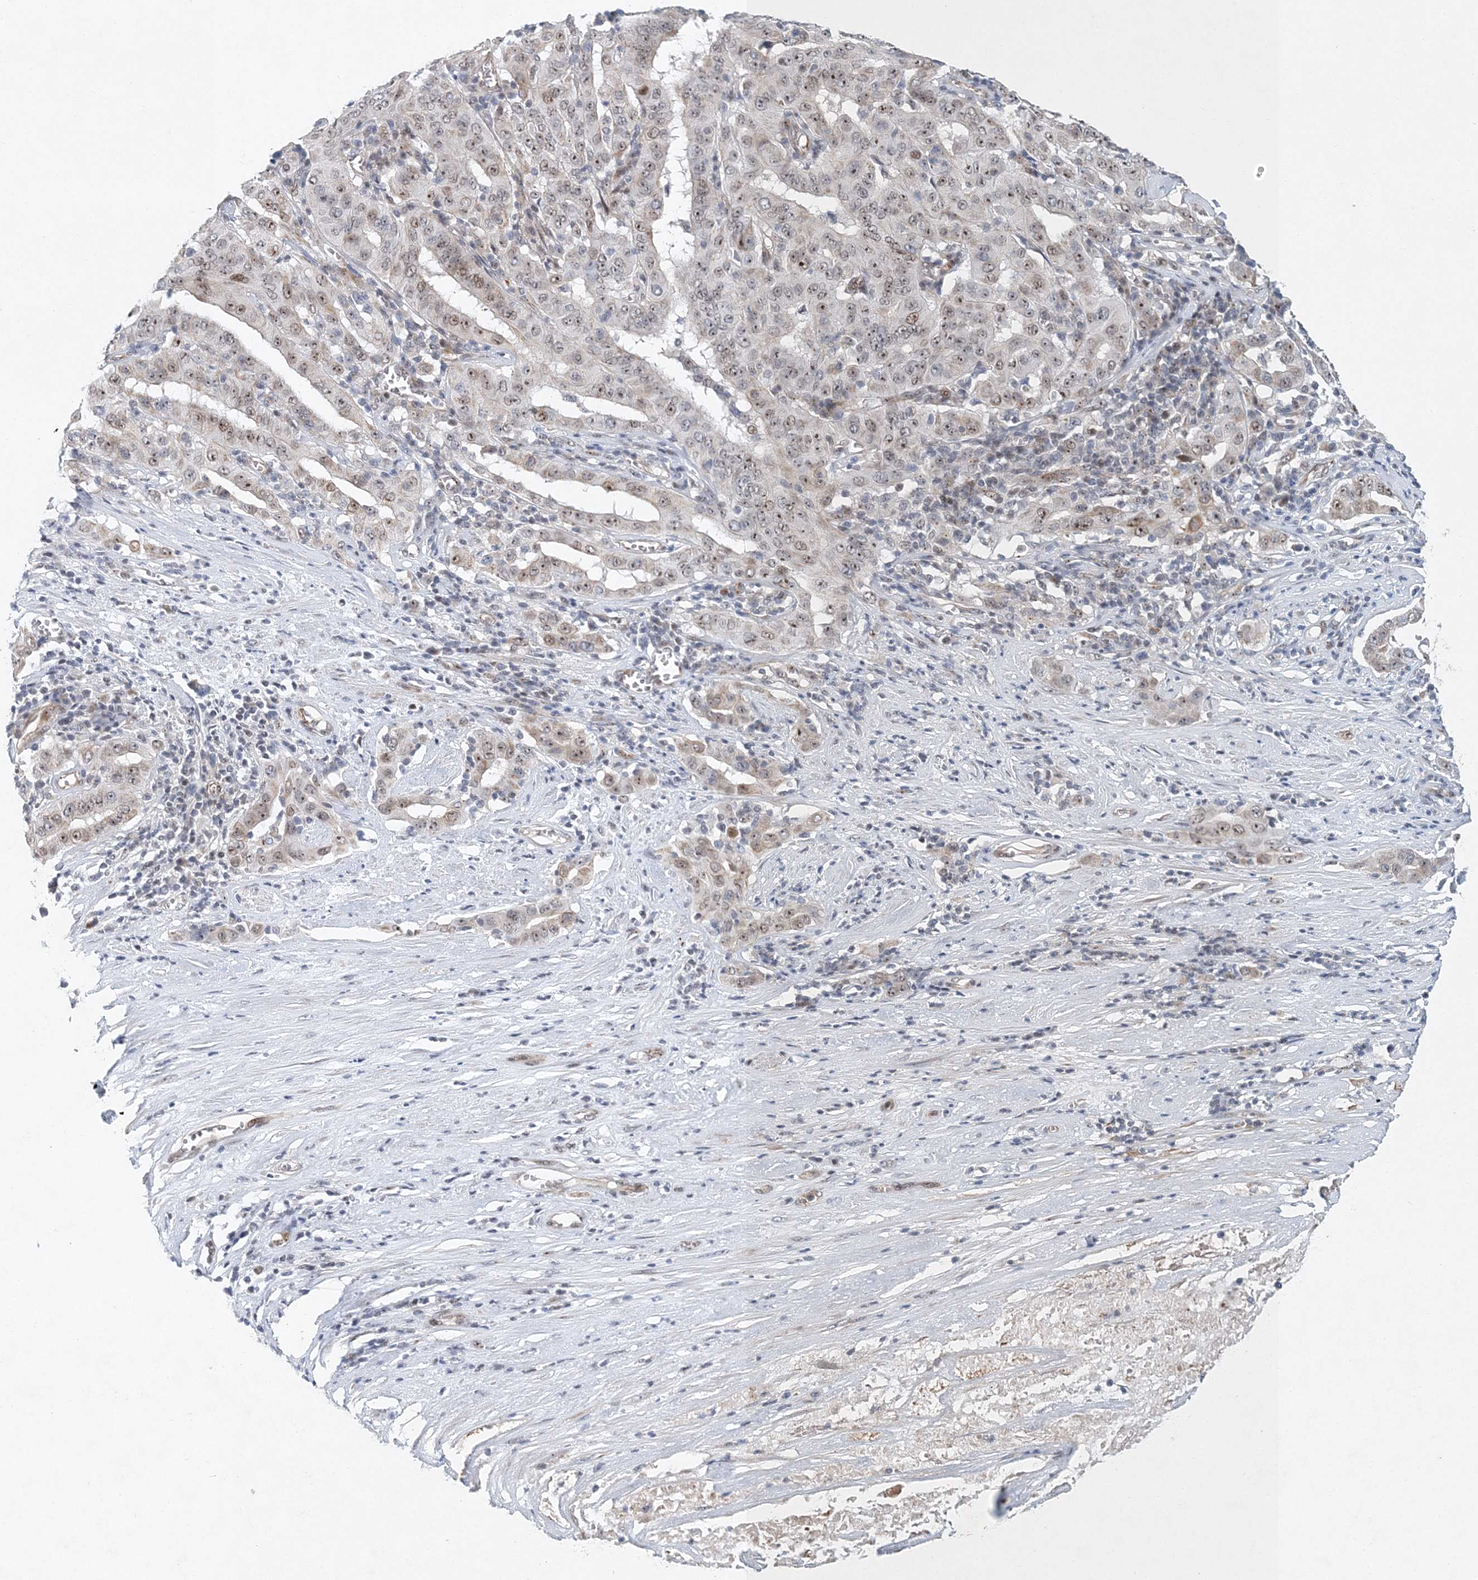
{"staining": {"intensity": "moderate", "quantity": "25%-75%", "location": "nuclear"}, "tissue": "pancreatic cancer", "cell_type": "Tumor cells", "image_type": "cancer", "snomed": [{"axis": "morphology", "description": "Adenocarcinoma, NOS"}, {"axis": "topography", "description": "Pancreas"}], "caption": "High-power microscopy captured an IHC micrograph of pancreatic adenocarcinoma, revealing moderate nuclear staining in approximately 25%-75% of tumor cells.", "gene": "UIMC1", "patient": {"sex": "male", "age": 63}}